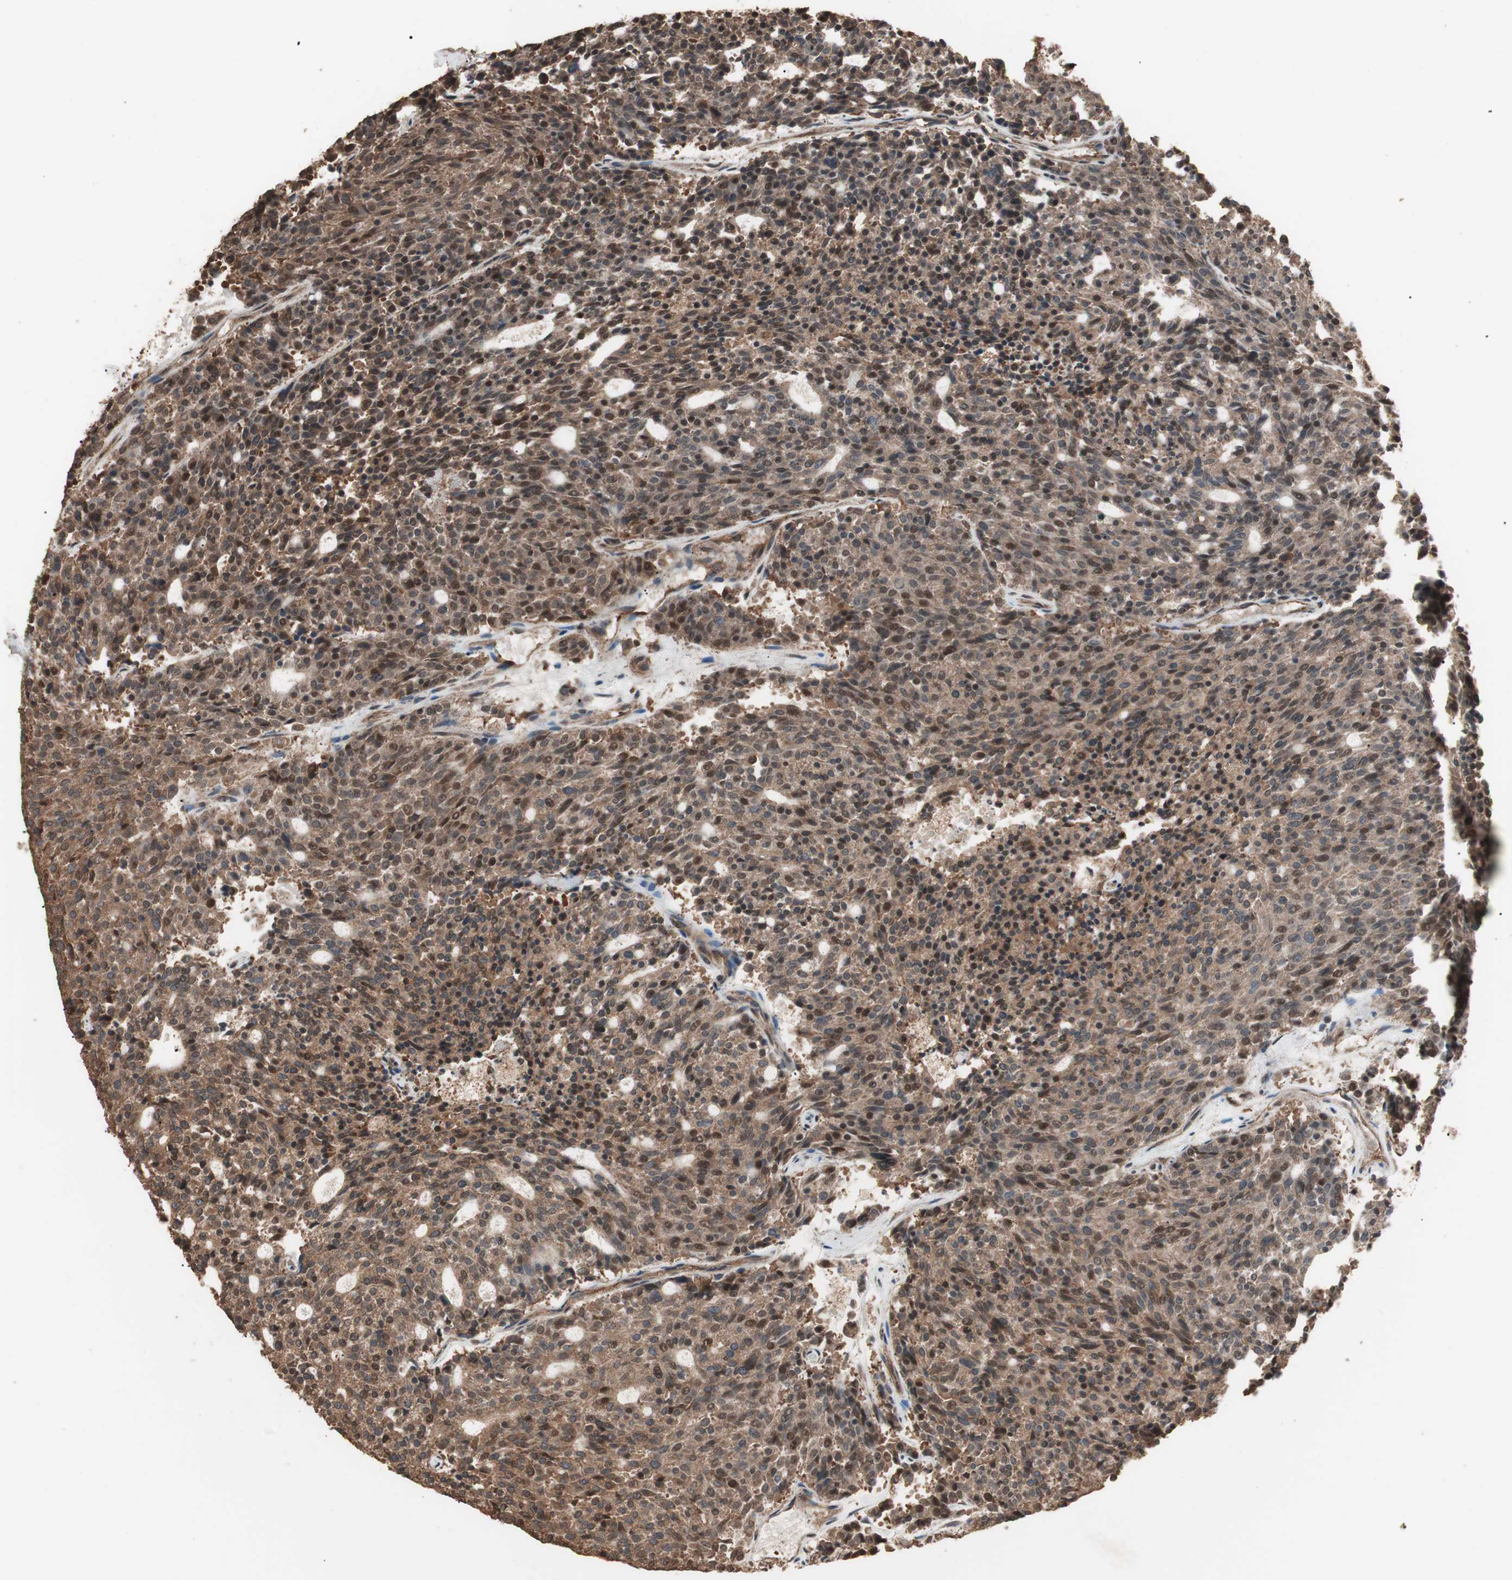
{"staining": {"intensity": "moderate", "quantity": ">75%", "location": "cytoplasmic/membranous"}, "tissue": "carcinoid", "cell_type": "Tumor cells", "image_type": "cancer", "snomed": [{"axis": "morphology", "description": "Carcinoid, malignant, NOS"}, {"axis": "topography", "description": "Pancreas"}], "caption": "An IHC histopathology image of tumor tissue is shown. Protein staining in brown labels moderate cytoplasmic/membranous positivity in malignant carcinoid within tumor cells.", "gene": "CCN4", "patient": {"sex": "female", "age": 54}}